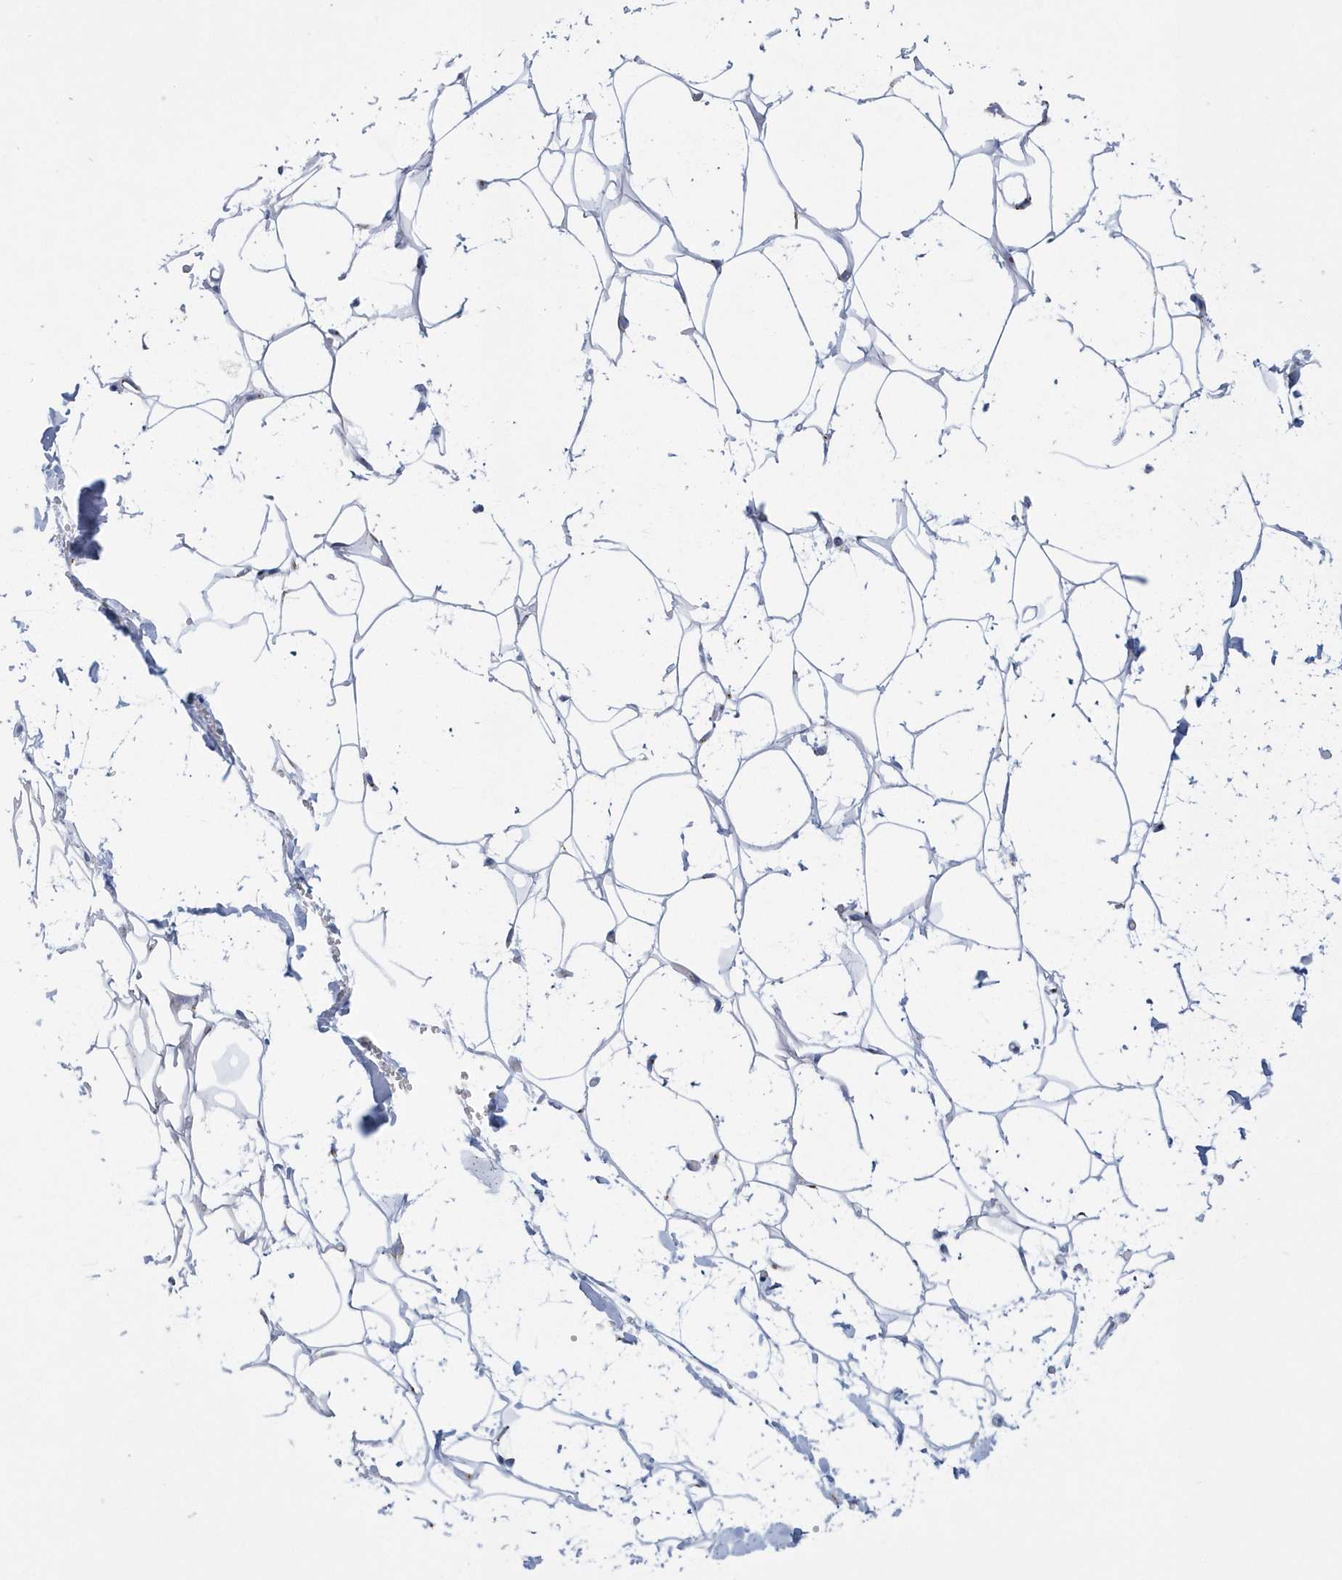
{"staining": {"intensity": "strong", "quantity": "<25%", "location": "cytoplasmic/membranous"}, "tissue": "adipose tissue", "cell_type": "Adipocytes", "image_type": "normal", "snomed": [{"axis": "morphology", "description": "Normal tissue, NOS"}, {"axis": "topography", "description": "Breast"}], "caption": "Immunohistochemical staining of unremarkable adipose tissue demonstrates strong cytoplasmic/membranous protein expression in approximately <25% of adipocytes. Immunohistochemistry (ihc) stains the protein of interest in brown and the nuclei are stained blue.", "gene": "SLX9", "patient": {"sex": "female", "age": 26}}